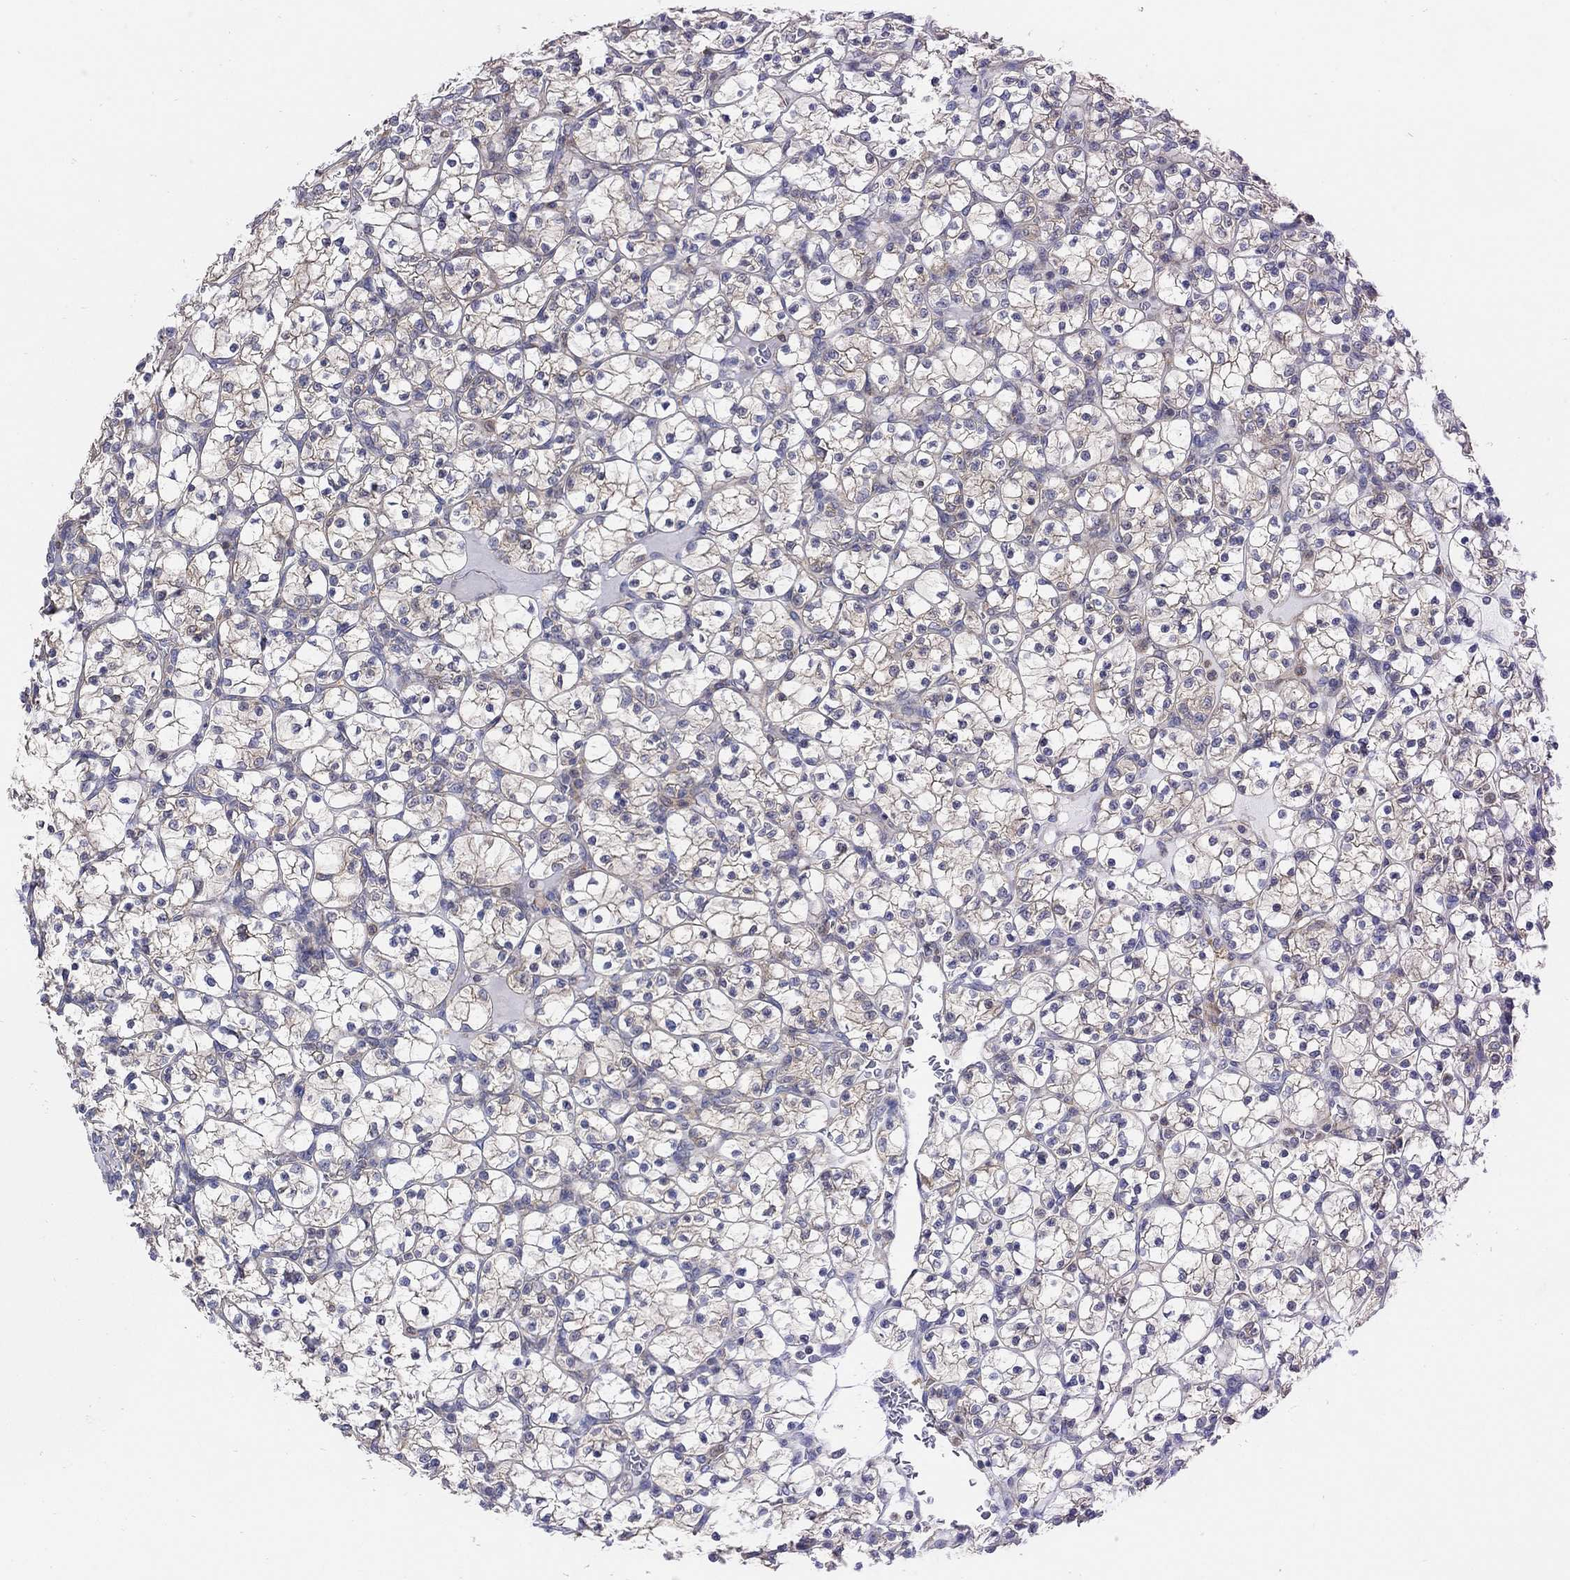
{"staining": {"intensity": "moderate", "quantity": "25%-75%", "location": "cytoplasmic/membranous"}, "tissue": "renal cancer", "cell_type": "Tumor cells", "image_type": "cancer", "snomed": [{"axis": "morphology", "description": "Adenocarcinoma, NOS"}, {"axis": "topography", "description": "Kidney"}], "caption": "Moderate cytoplasmic/membranous staining is seen in about 25%-75% of tumor cells in renal cancer (adenocarcinoma).", "gene": "TEKT3", "patient": {"sex": "female", "age": 89}}